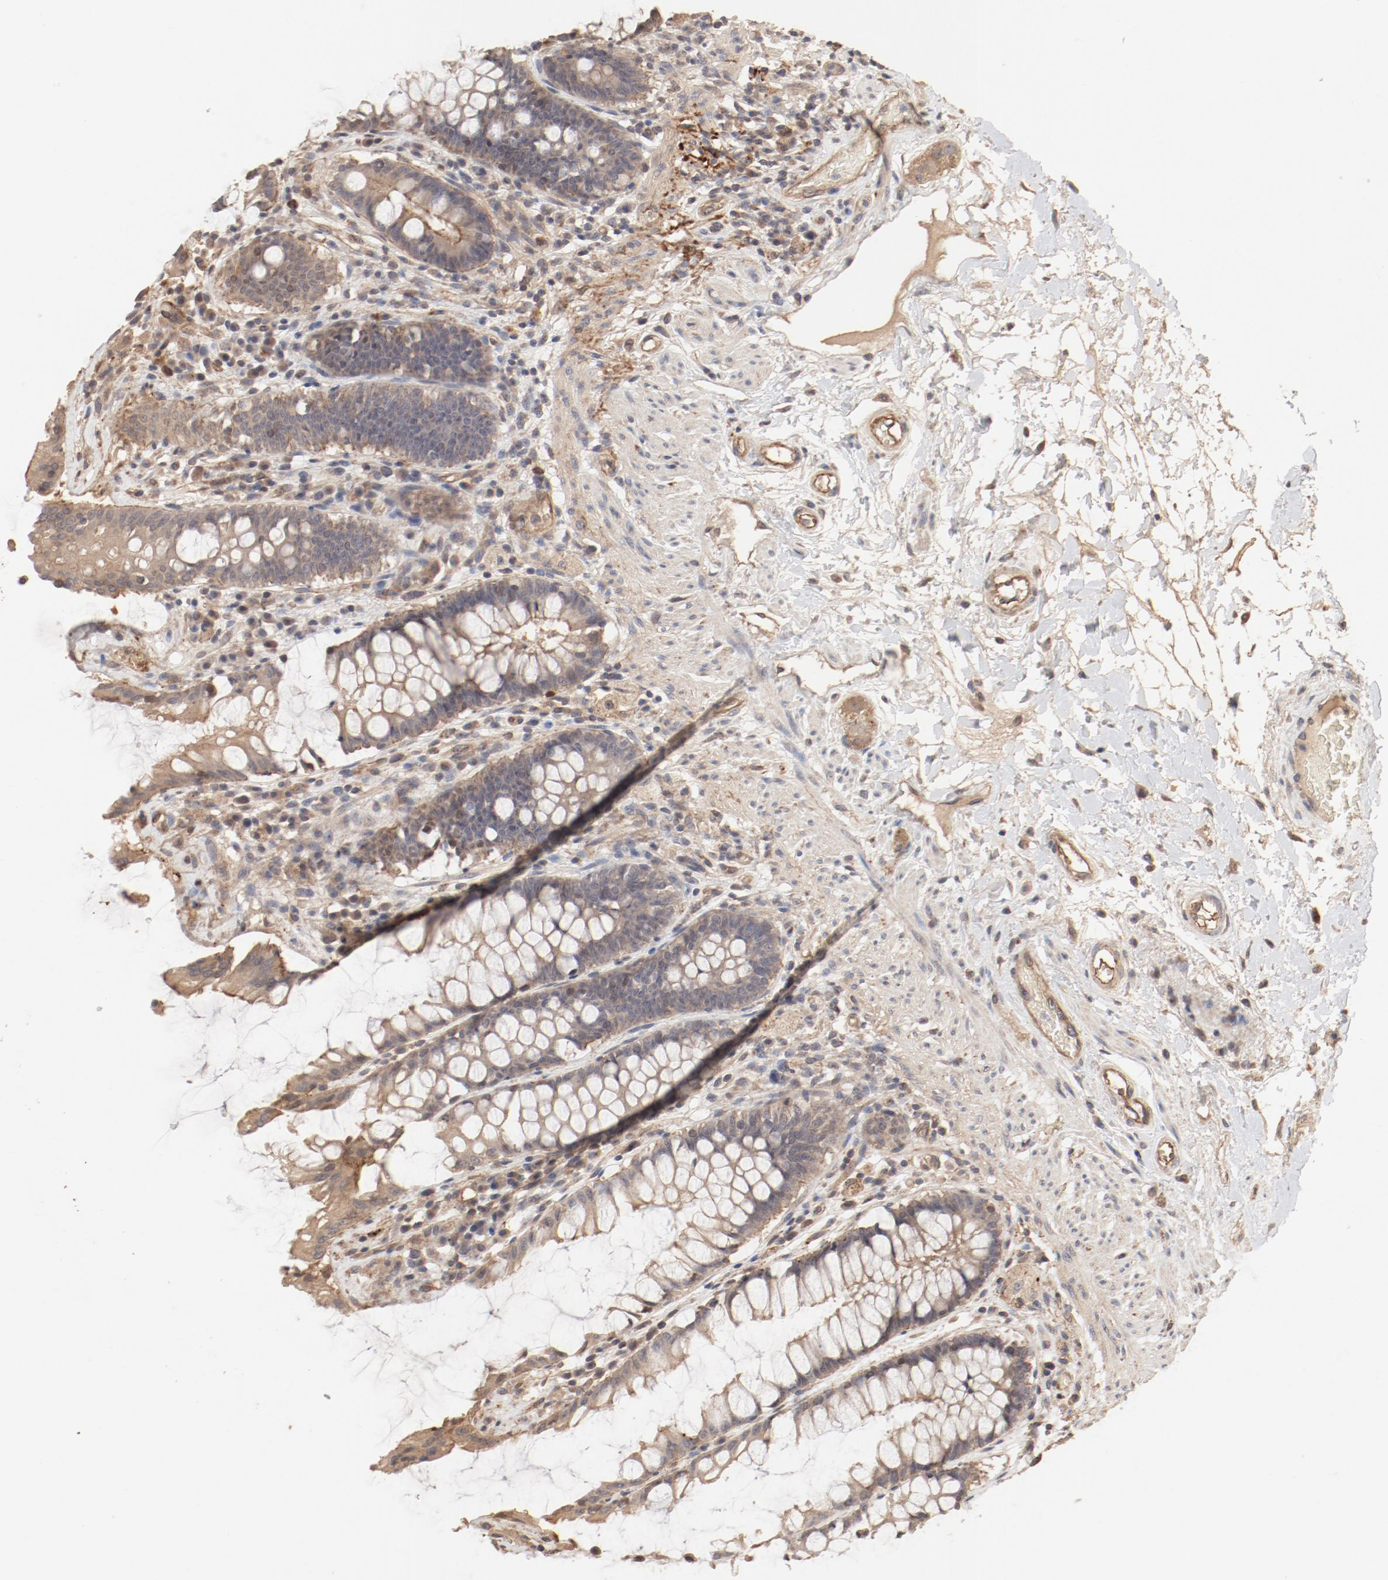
{"staining": {"intensity": "moderate", "quantity": ">75%", "location": "cytoplasmic/membranous"}, "tissue": "rectum", "cell_type": "Glandular cells", "image_type": "normal", "snomed": [{"axis": "morphology", "description": "Normal tissue, NOS"}, {"axis": "topography", "description": "Rectum"}], "caption": "IHC image of unremarkable rectum: human rectum stained using IHC shows medium levels of moderate protein expression localized specifically in the cytoplasmic/membranous of glandular cells, appearing as a cytoplasmic/membranous brown color.", "gene": "IL3RA", "patient": {"sex": "female", "age": 46}}